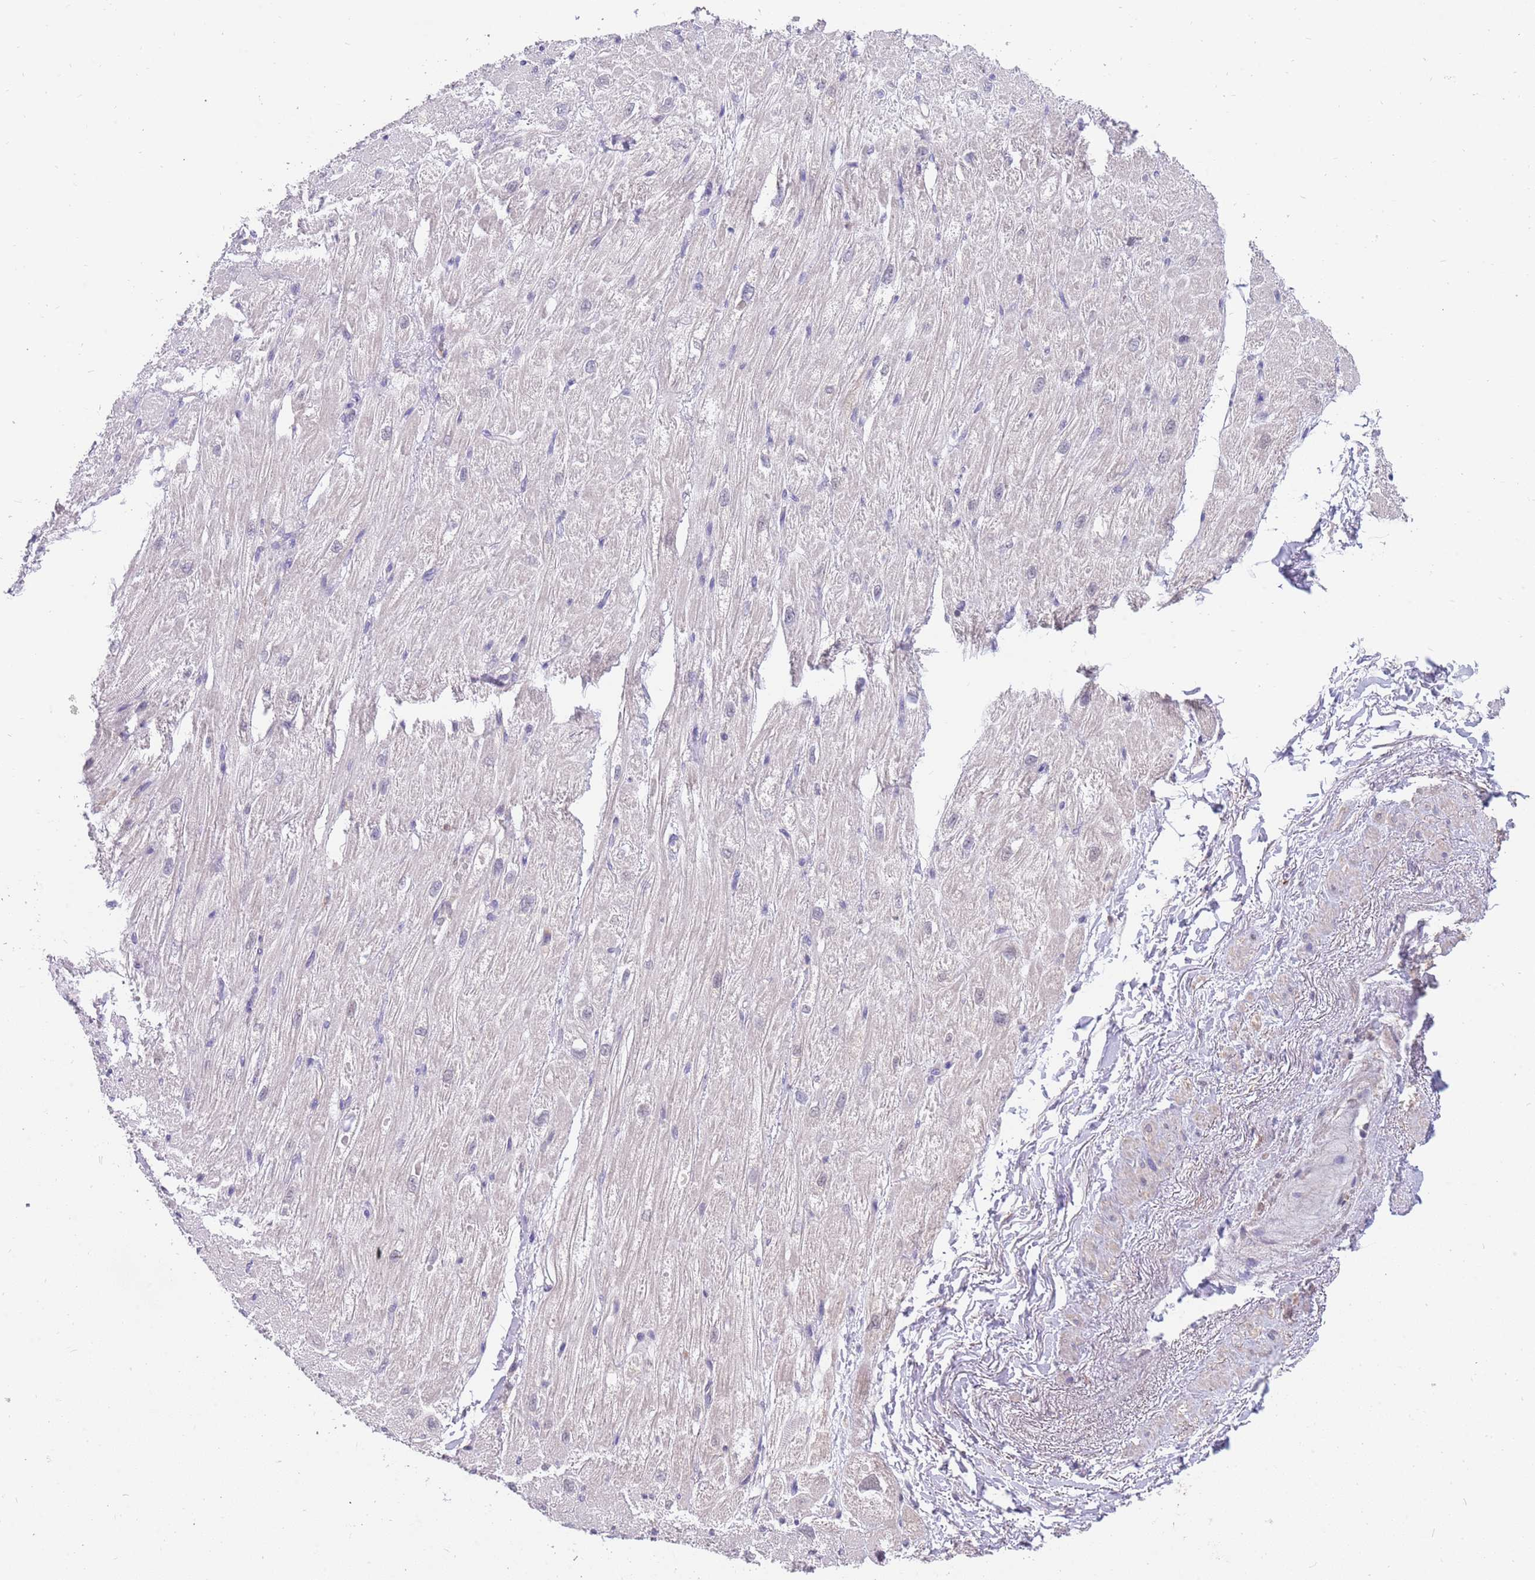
{"staining": {"intensity": "negative", "quantity": "none", "location": "none"}, "tissue": "heart muscle", "cell_type": "Cardiomyocytes", "image_type": "normal", "snomed": [{"axis": "morphology", "description": "Normal tissue, NOS"}, {"axis": "topography", "description": "Heart"}], "caption": "Cardiomyocytes are negative for protein expression in unremarkable human heart muscle. (DAB (3,3'-diaminobenzidine) immunohistochemistry with hematoxylin counter stain).", "gene": "AP5S1", "patient": {"sex": "male", "age": 65}}